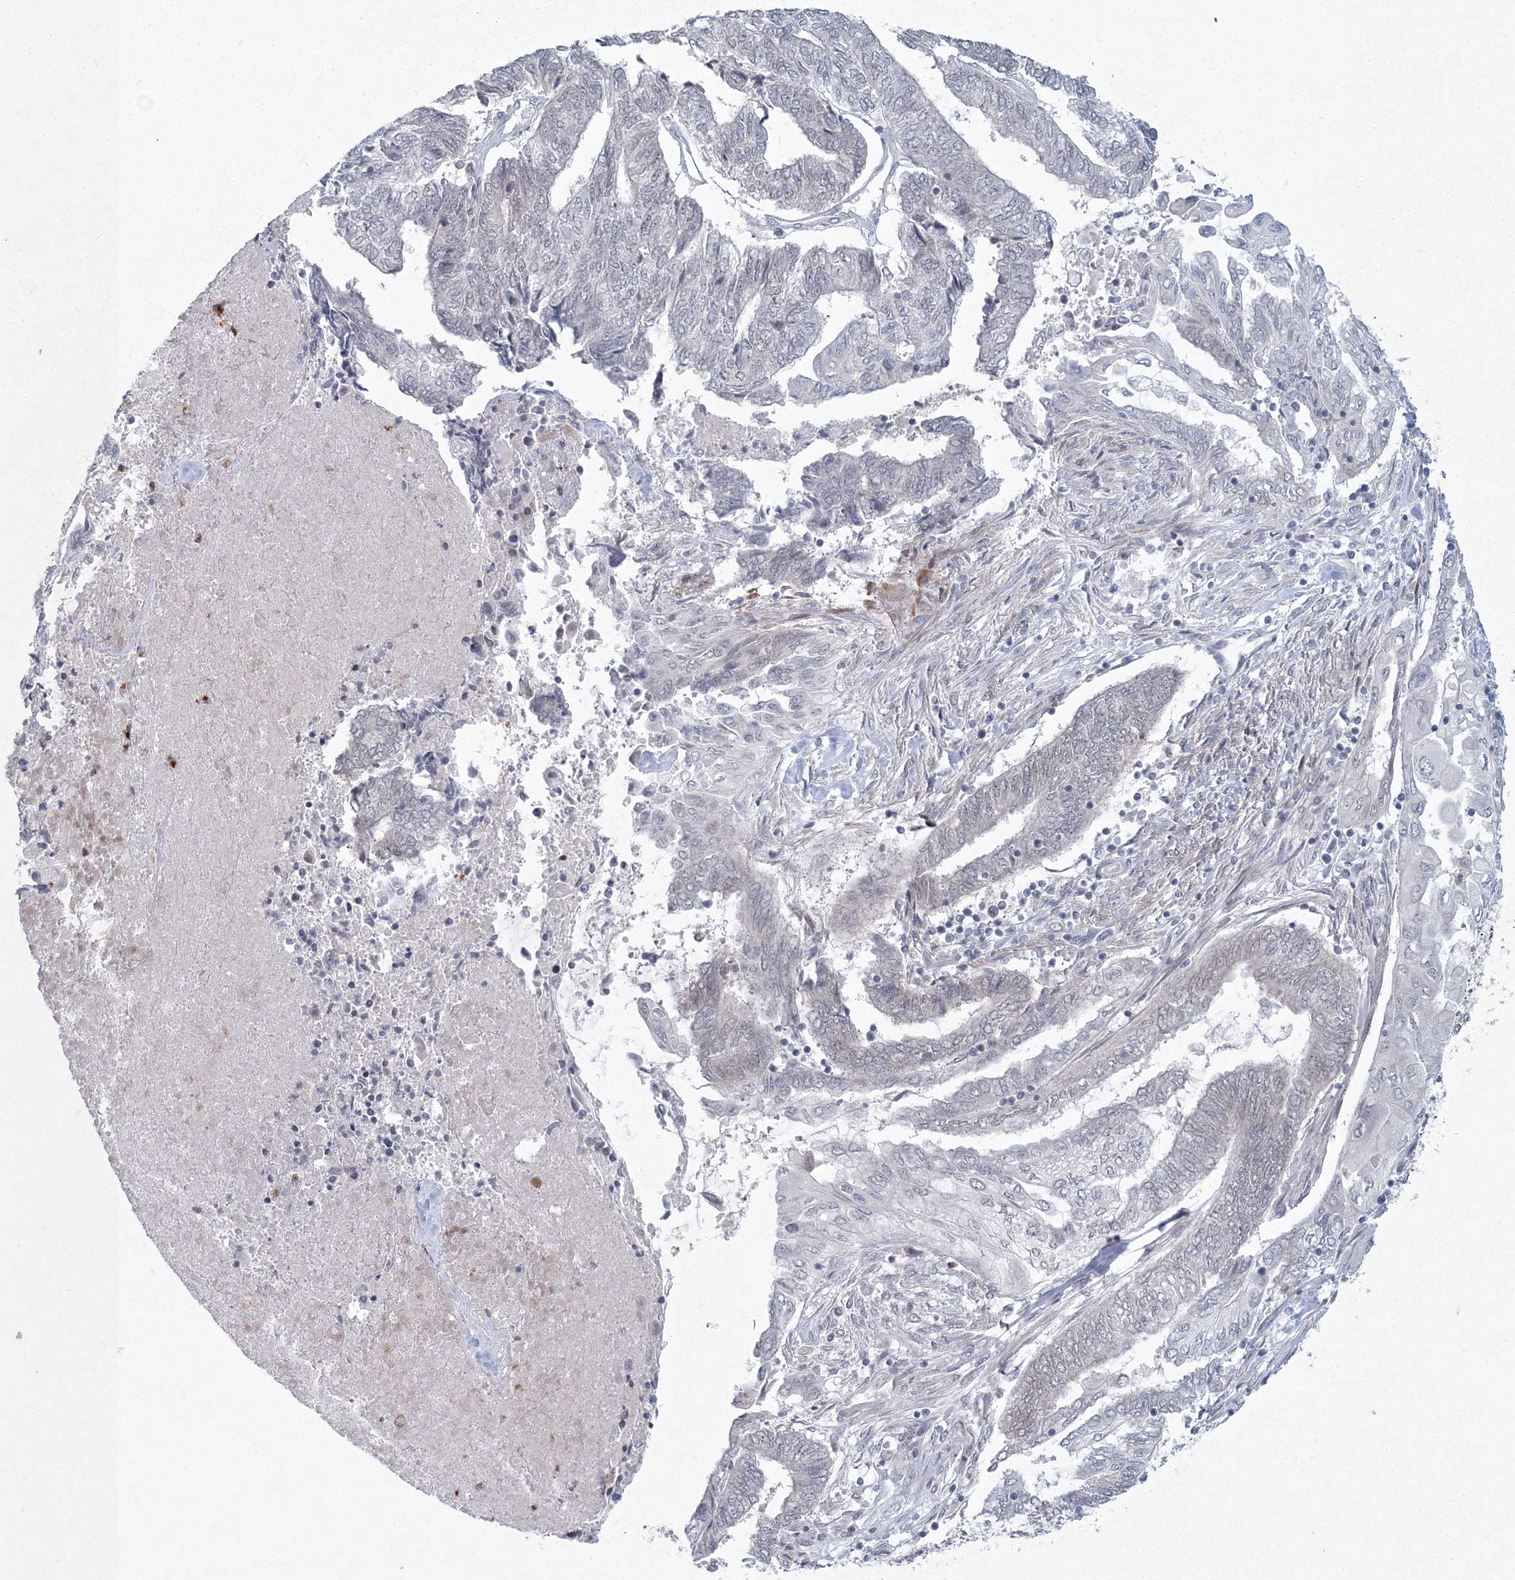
{"staining": {"intensity": "negative", "quantity": "none", "location": "none"}, "tissue": "endometrial cancer", "cell_type": "Tumor cells", "image_type": "cancer", "snomed": [{"axis": "morphology", "description": "Adenocarcinoma, NOS"}, {"axis": "topography", "description": "Uterus"}, {"axis": "topography", "description": "Endometrium"}], "caption": "Immunohistochemistry photomicrograph of neoplastic tissue: endometrial cancer stained with DAB demonstrates no significant protein expression in tumor cells. (Stains: DAB (3,3'-diaminobenzidine) IHC with hematoxylin counter stain, Microscopy: brightfield microscopy at high magnification).", "gene": "C3orf33", "patient": {"sex": "female", "age": 70}}